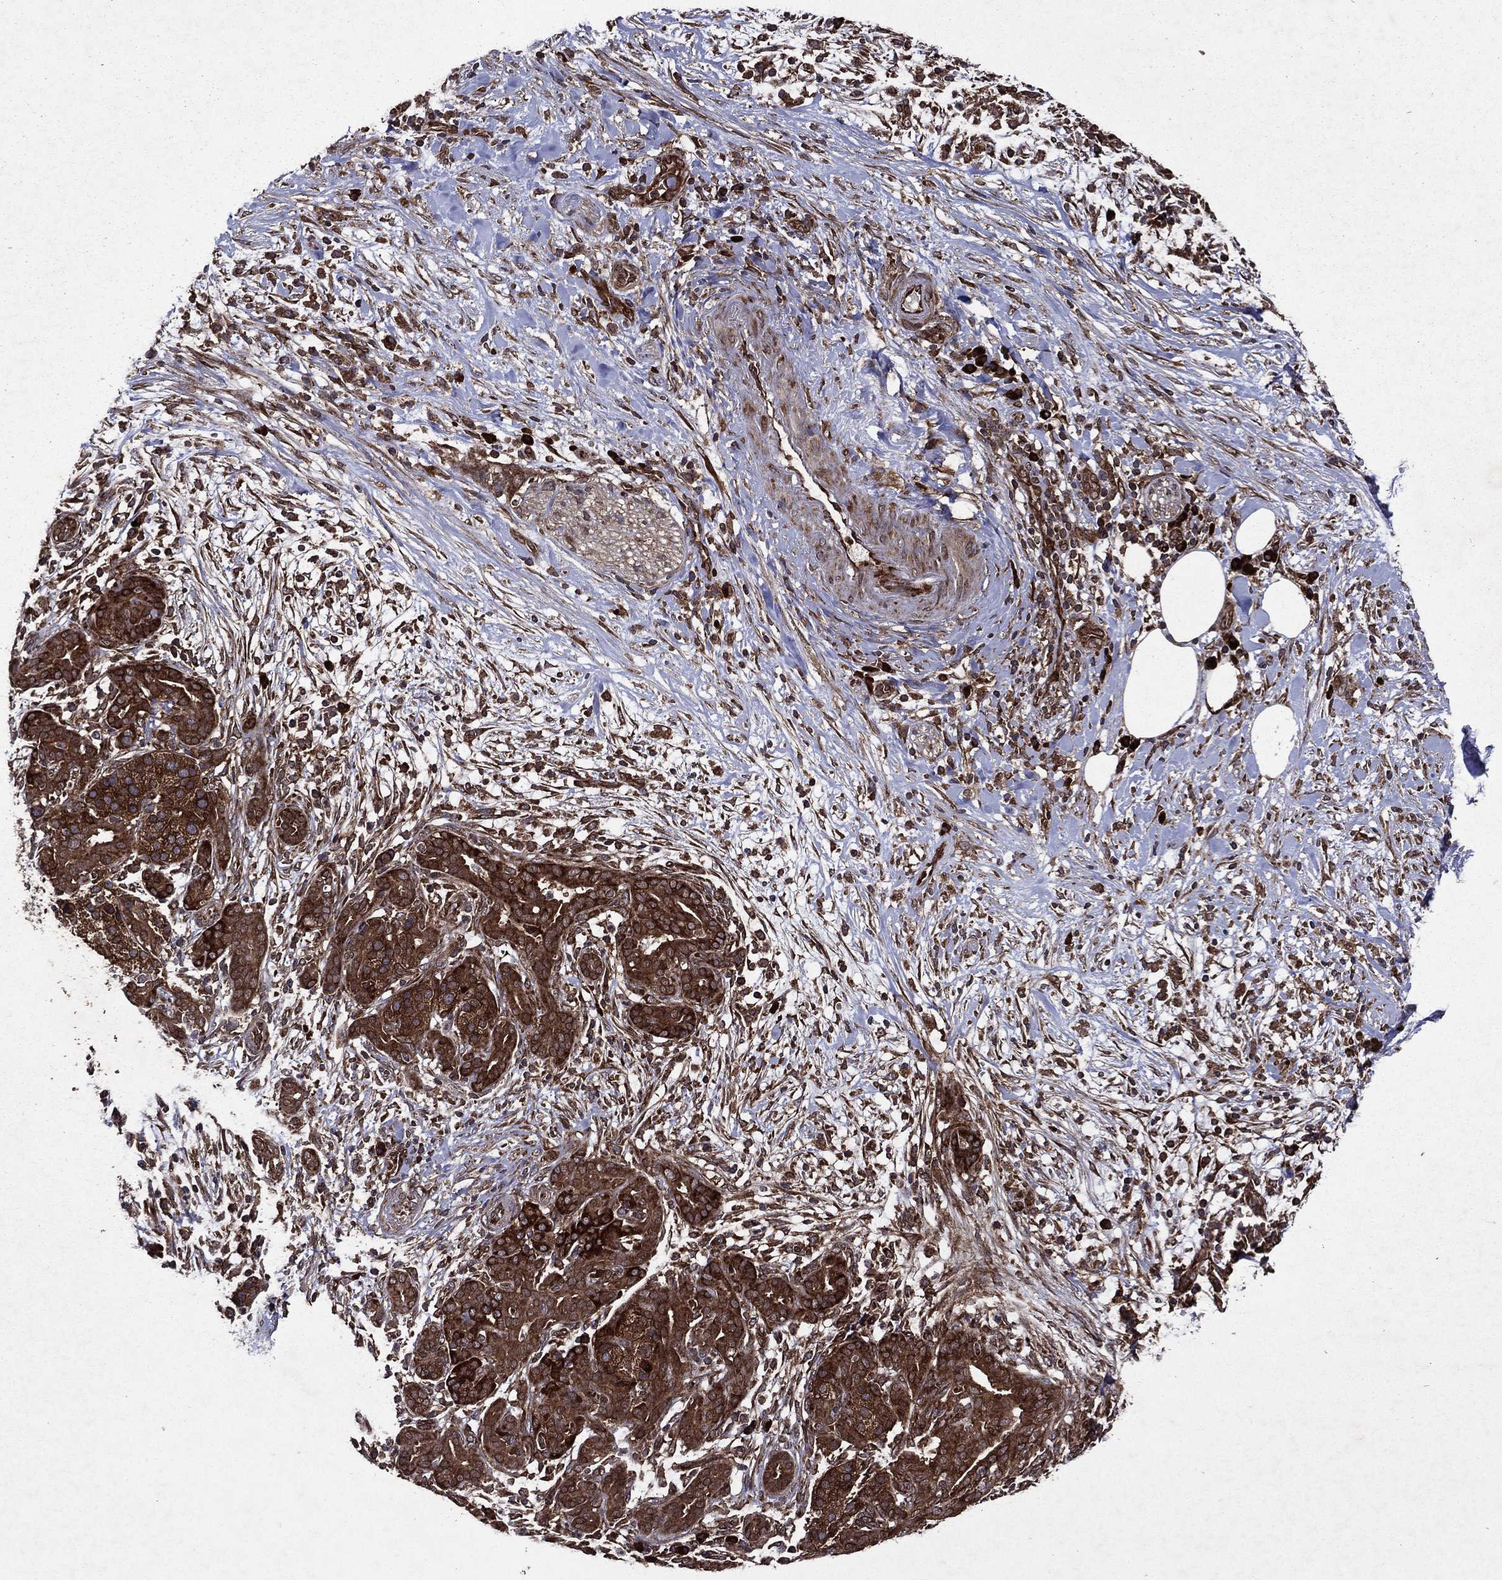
{"staining": {"intensity": "strong", "quantity": ">75%", "location": "cytoplasmic/membranous"}, "tissue": "pancreatic cancer", "cell_type": "Tumor cells", "image_type": "cancer", "snomed": [{"axis": "morphology", "description": "Adenocarcinoma, NOS"}, {"axis": "topography", "description": "Pancreas"}], "caption": "Human pancreatic cancer (adenocarcinoma) stained with a brown dye demonstrates strong cytoplasmic/membranous positive expression in about >75% of tumor cells.", "gene": "EIF2B4", "patient": {"sex": "male", "age": 44}}